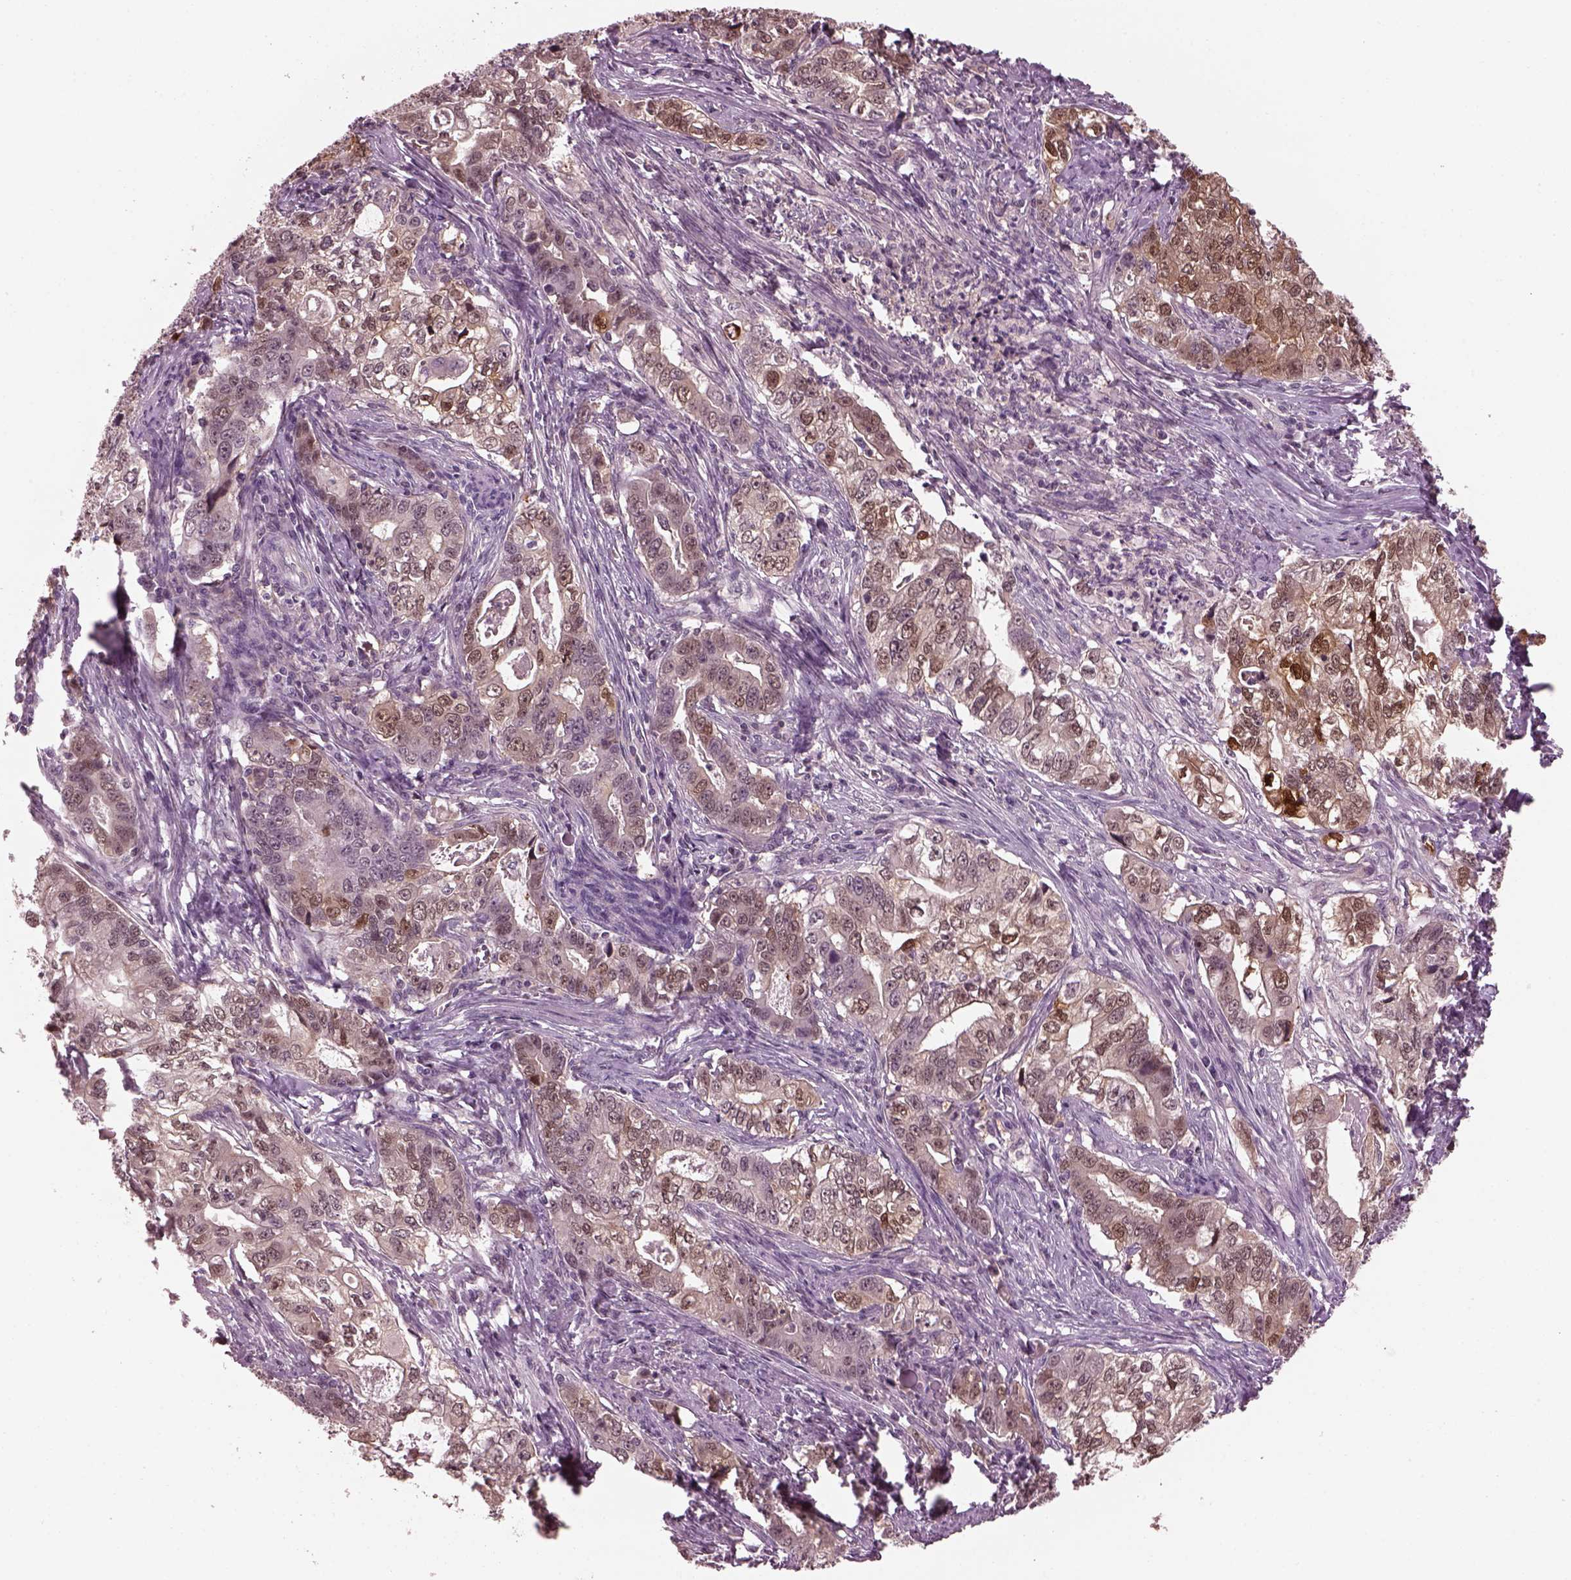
{"staining": {"intensity": "moderate", "quantity": "<25%", "location": "cytoplasmic/membranous,nuclear"}, "tissue": "stomach cancer", "cell_type": "Tumor cells", "image_type": "cancer", "snomed": [{"axis": "morphology", "description": "Adenocarcinoma, NOS"}, {"axis": "topography", "description": "Stomach, lower"}], "caption": "Tumor cells reveal low levels of moderate cytoplasmic/membranous and nuclear staining in about <25% of cells in stomach adenocarcinoma. The protein of interest is shown in brown color, while the nuclei are stained blue.", "gene": "SRI", "patient": {"sex": "female", "age": 72}}